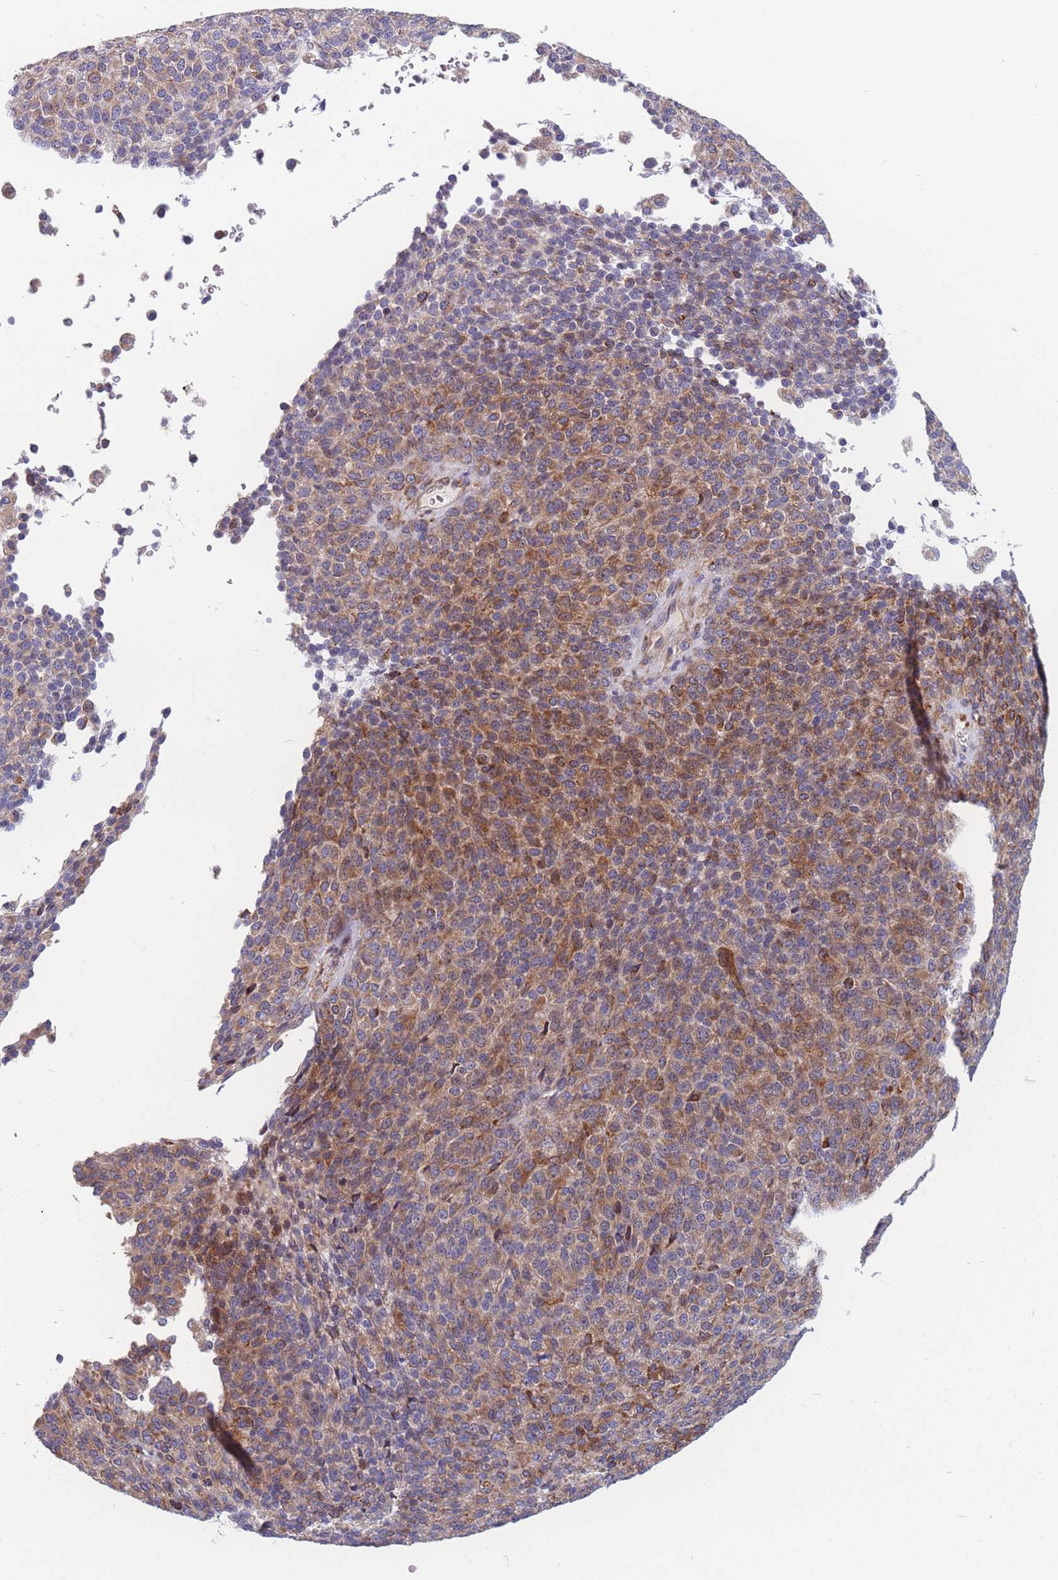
{"staining": {"intensity": "moderate", "quantity": "25%-75%", "location": "cytoplasmic/membranous"}, "tissue": "melanoma", "cell_type": "Tumor cells", "image_type": "cancer", "snomed": [{"axis": "morphology", "description": "Malignant melanoma, Metastatic site"}, {"axis": "topography", "description": "Brain"}], "caption": "Immunohistochemistry (DAB) staining of human melanoma demonstrates moderate cytoplasmic/membranous protein expression in about 25%-75% of tumor cells.", "gene": "TMEM131L", "patient": {"sex": "female", "age": 56}}